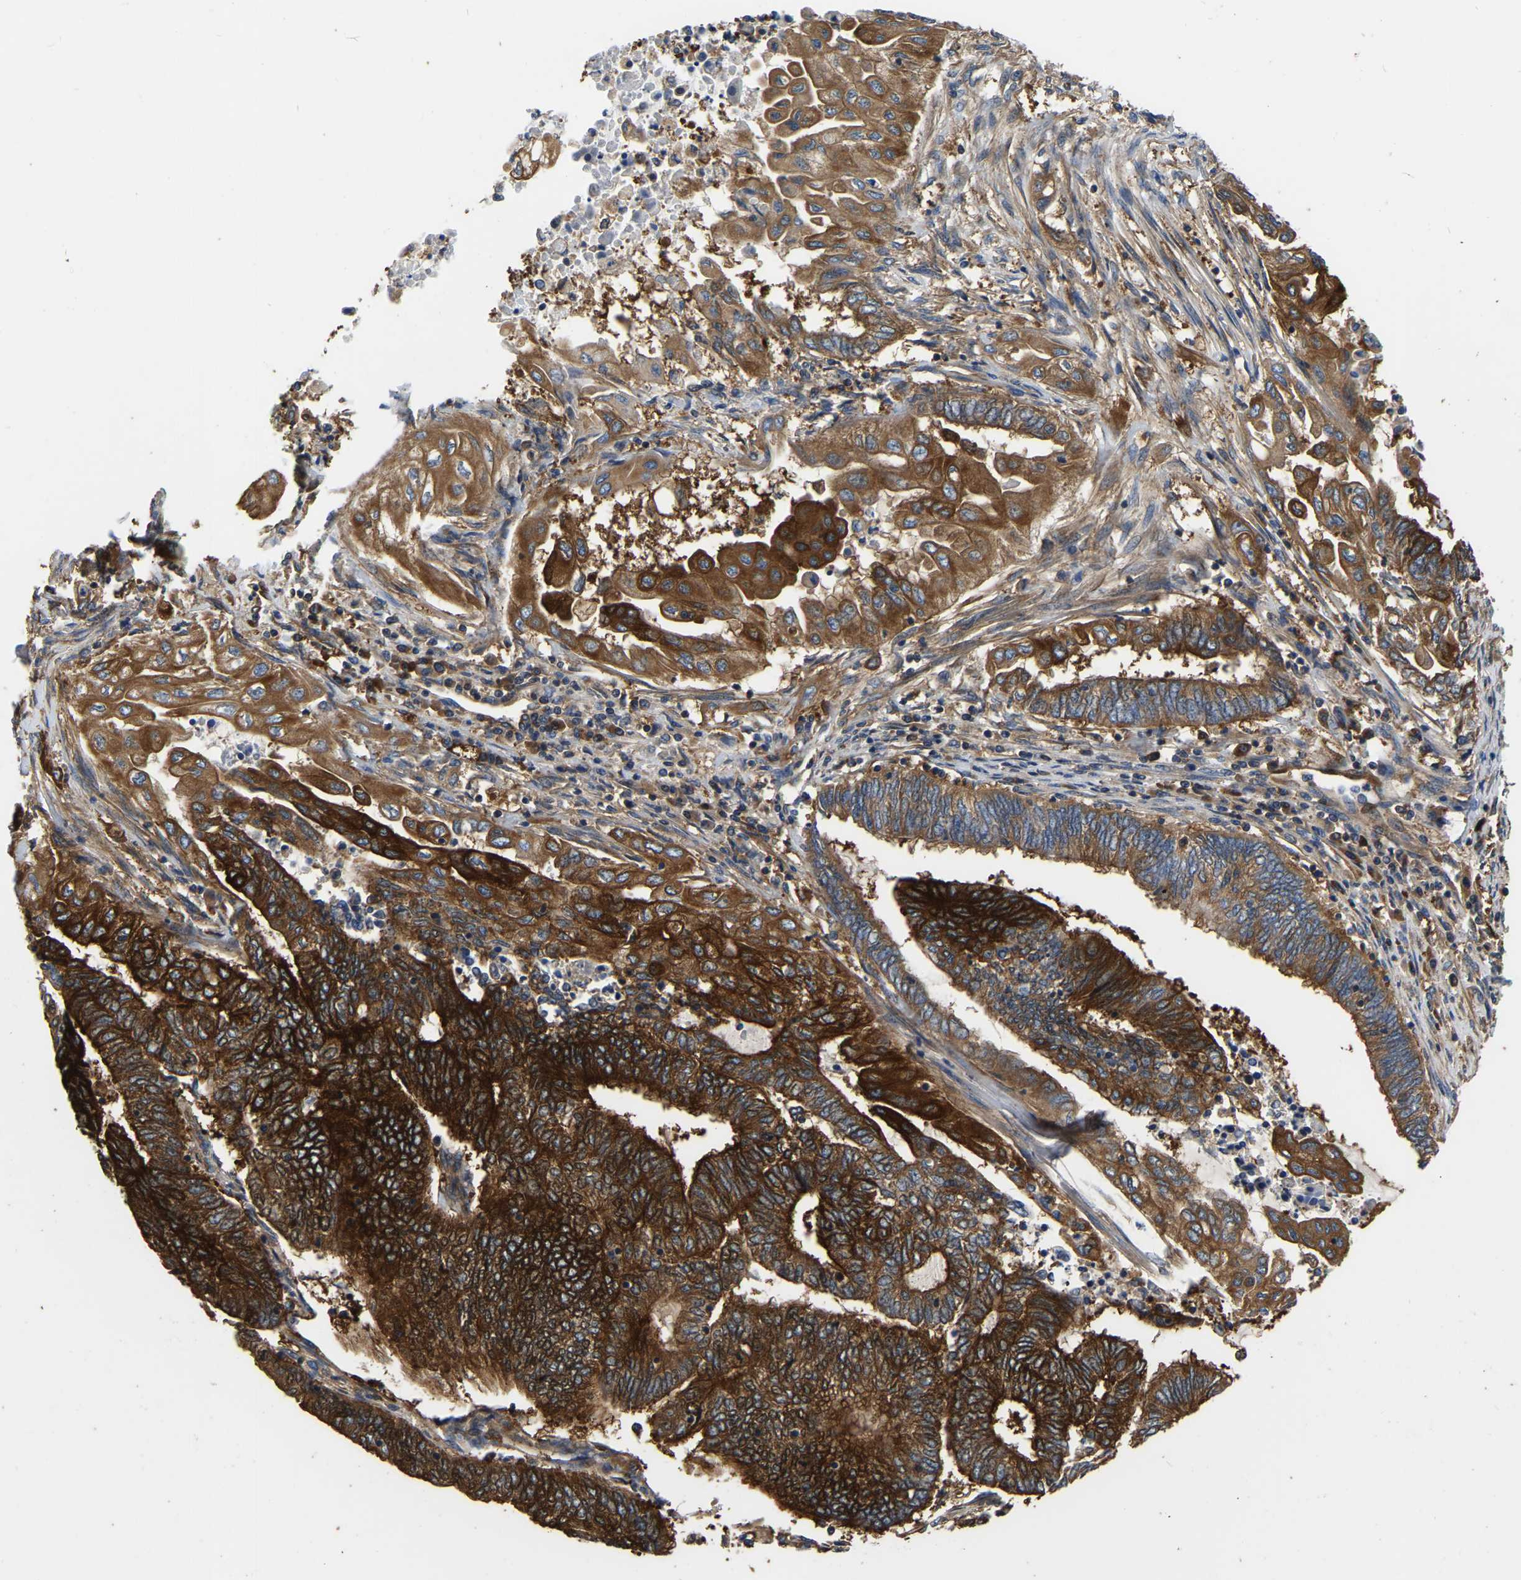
{"staining": {"intensity": "strong", "quantity": ">75%", "location": "cytoplasmic/membranous"}, "tissue": "endometrial cancer", "cell_type": "Tumor cells", "image_type": "cancer", "snomed": [{"axis": "morphology", "description": "Adenocarcinoma, NOS"}, {"axis": "topography", "description": "Uterus"}, {"axis": "topography", "description": "Endometrium"}], "caption": "Immunohistochemistry (IHC) histopathology image of adenocarcinoma (endometrial) stained for a protein (brown), which reveals high levels of strong cytoplasmic/membranous staining in approximately >75% of tumor cells.", "gene": "GARS1", "patient": {"sex": "female", "age": 70}}